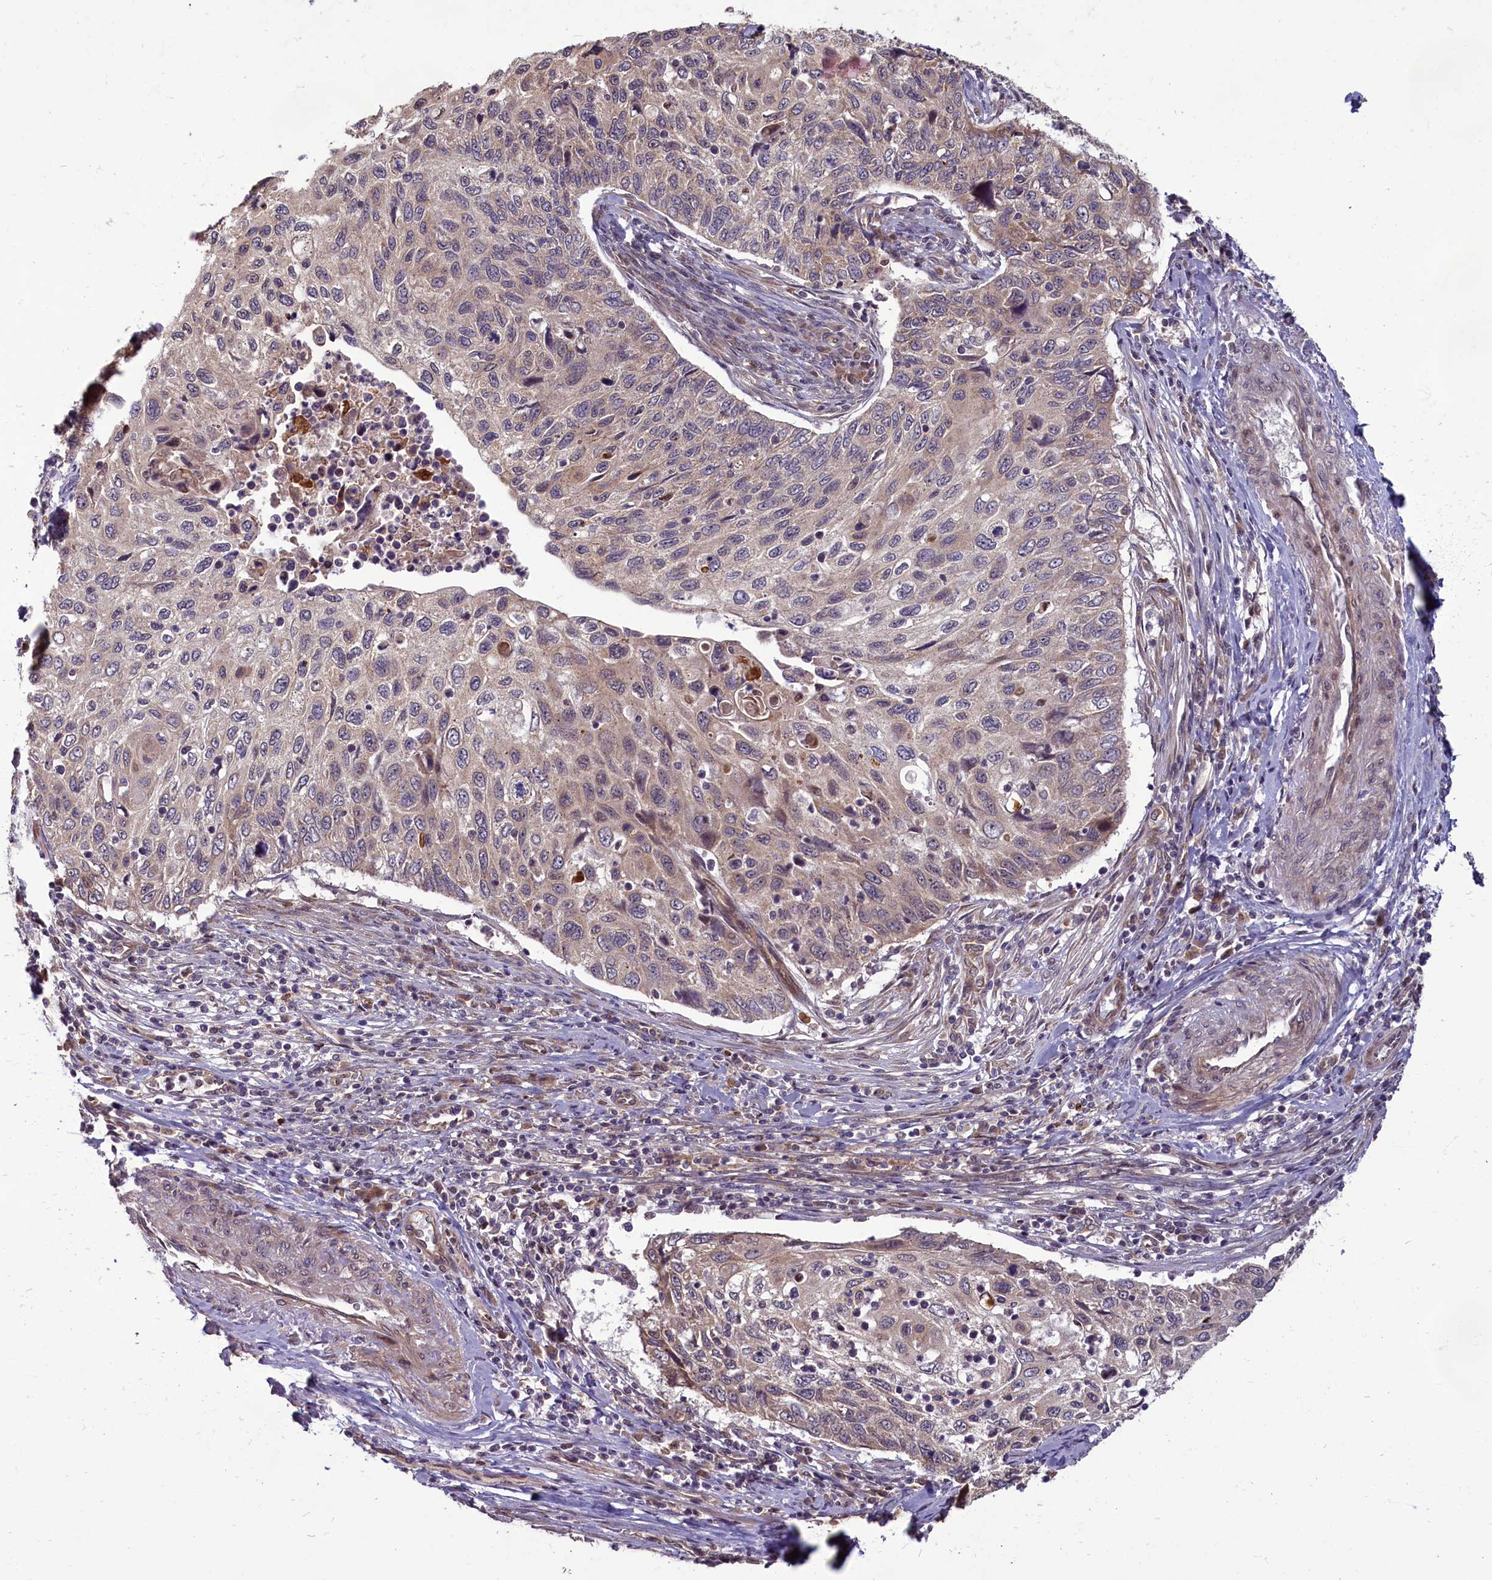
{"staining": {"intensity": "weak", "quantity": ">75%", "location": "cytoplasmic/membranous"}, "tissue": "cervical cancer", "cell_type": "Tumor cells", "image_type": "cancer", "snomed": [{"axis": "morphology", "description": "Squamous cell carcinoma, NOS"}, {"axis": "topography", "description": "Cervix"}], "caption": "There is low levels of weak cytoplasmic/membranous expression in tumor cells of cervical squamous cell carcinoma, as demonstrated by immunohistochemical staining (brown color).", "gene": "MYCBP", "patient": {"sex": "female", "age": 70}}